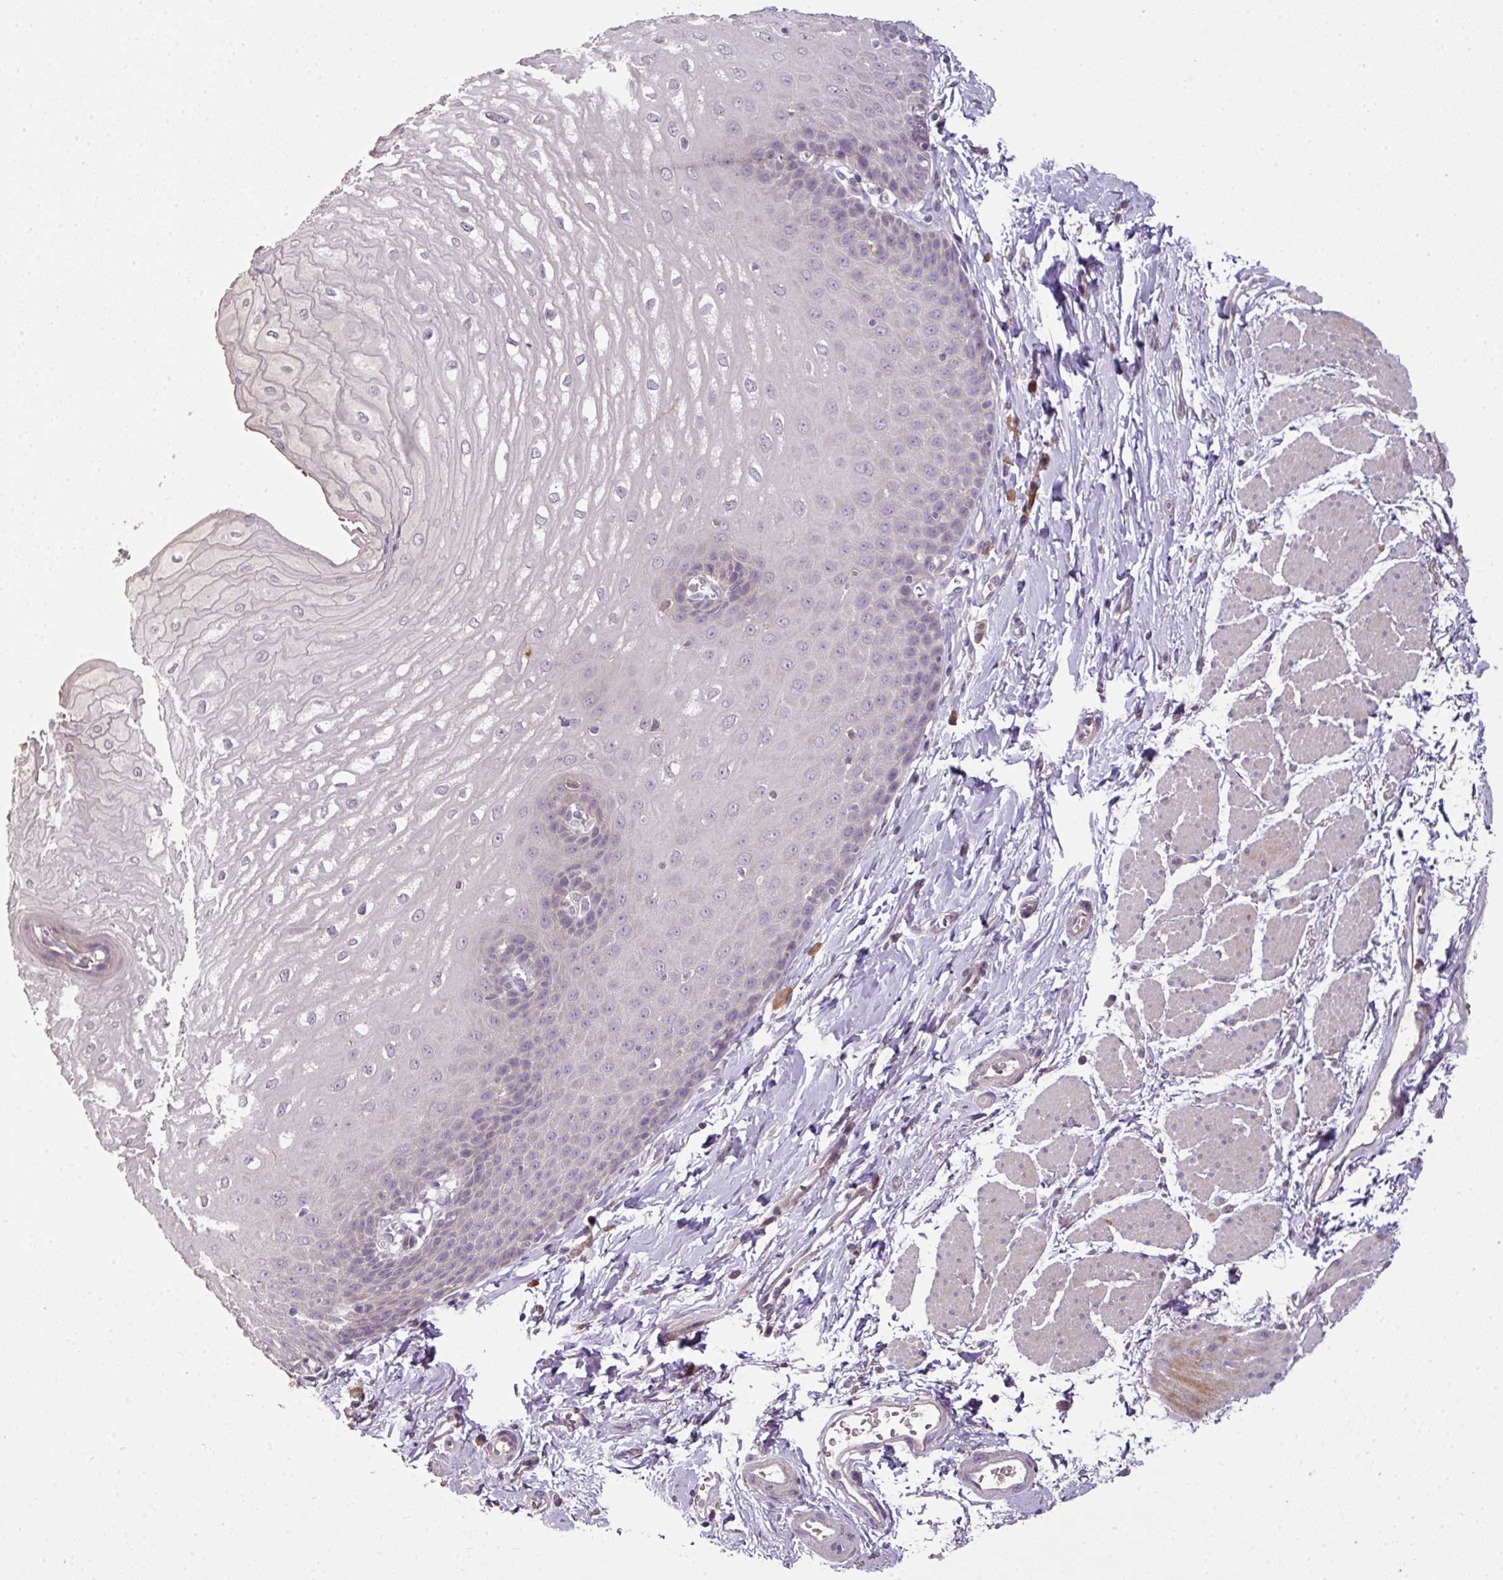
{"staining": {"intensity": "negative", "quantity": "none", "location": "none"}, "tissue": "esophagus", "cell_type": "Squamous epithelial cells", "image_type": "normal", "snomed": [{"axis": "morphology", "description": "Normal tissue, NOS"}, {"axis": "topography", "description": "Esophagus"}], "caption": "Normal esophagus was stained to show a protein in brown. There is no significant expression in squamous epithelial cells.", "gene": "SPCS3", "patient": {"sex": "male", "age": 70}}